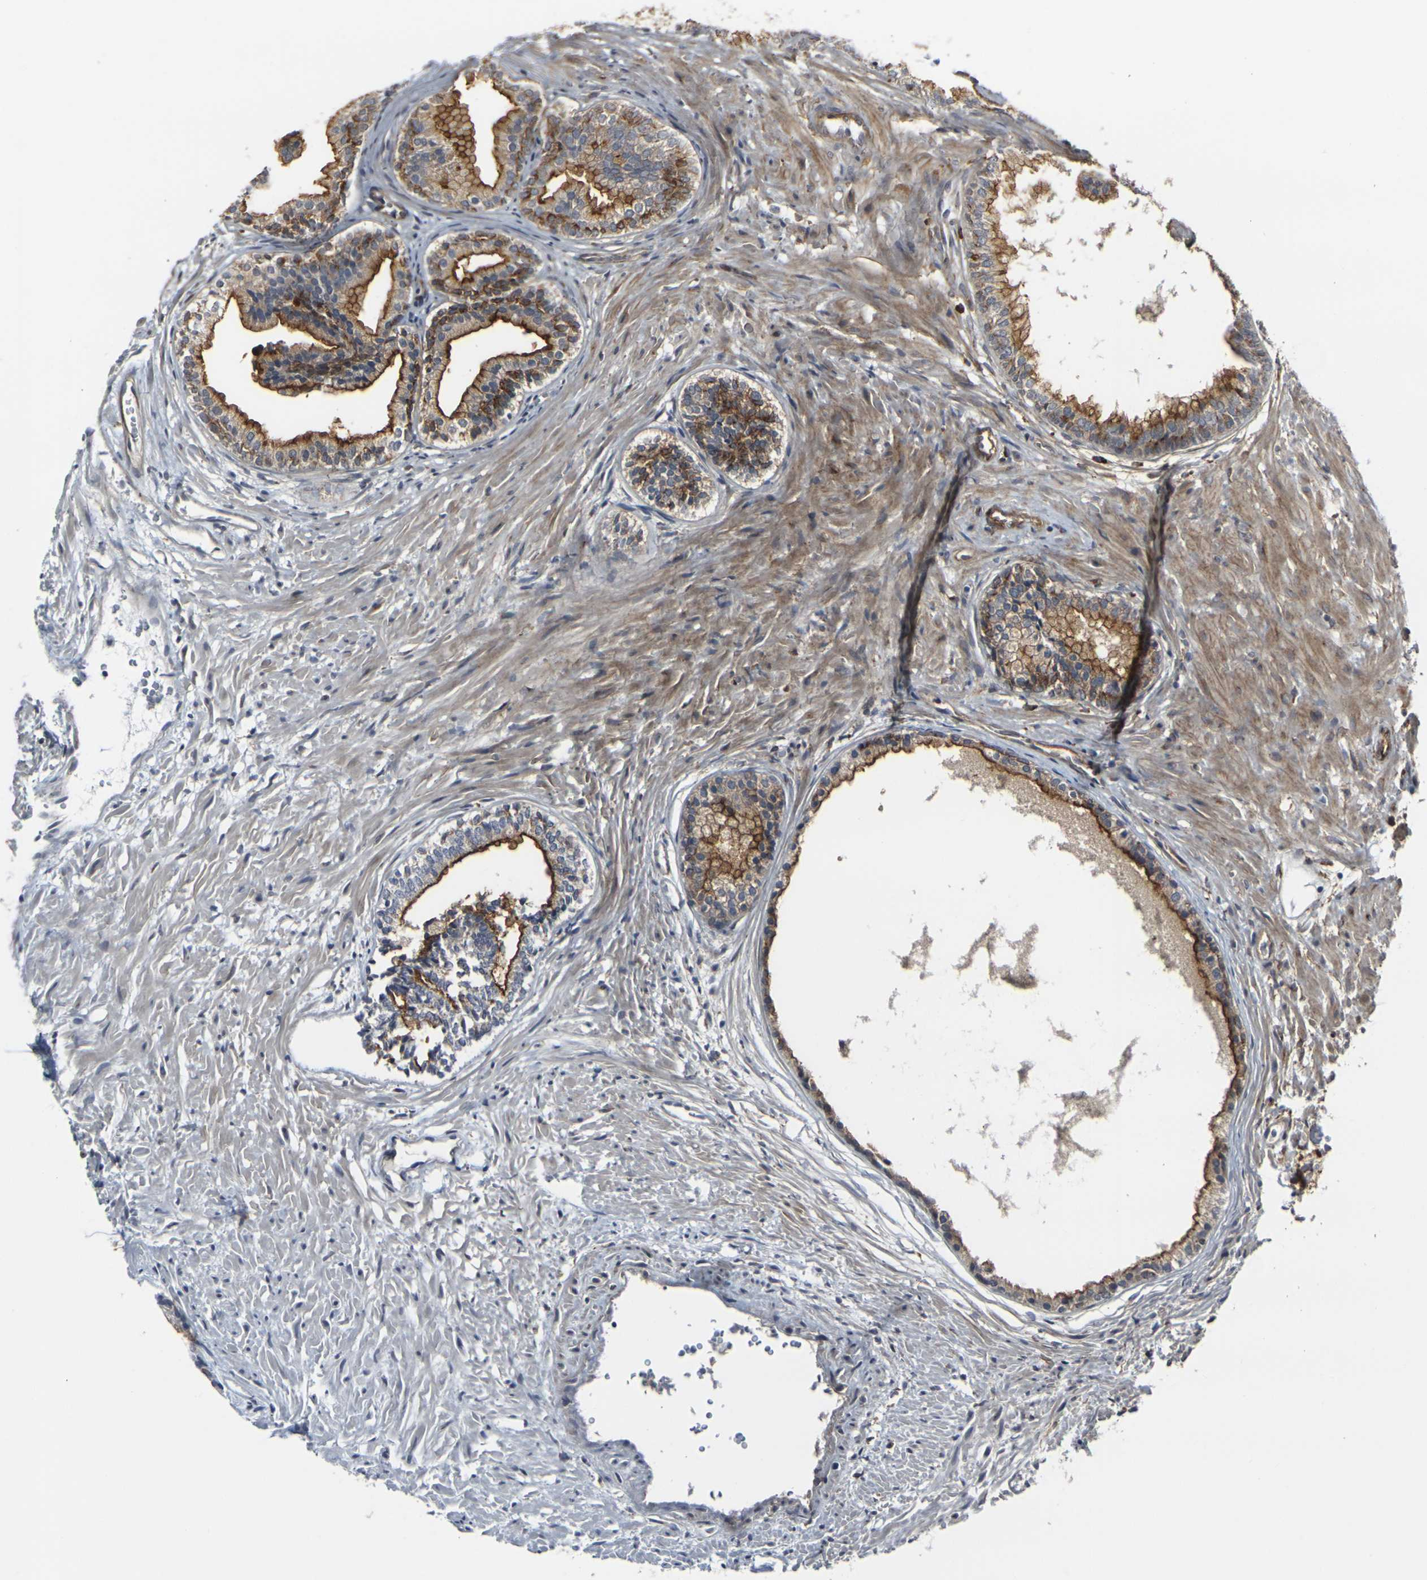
{"staining": {"intensity": "strong", "quantity": ">75%", "location": "cytoplasmic/membranous"}, "tissue": "prostate", "cell_type": "Glandular cells", "image_type": "normal", "snomed": [{"axis": "morphology", "description": "Normal tissue, NOS"}, {"axis": "topography", "description": "Prostate"}], "caption": "The histopathology image shows staining of unremarkable prostate, revealing strong cytoplasmic/membranous protein staining (brown color) within glandular cells. (Stains: DAB in brown, nuclei in blue, Microscopy: brightfield microscopy at high magnification).", "gene": "MYOF", "patient": {"sex": "male", "age": 76}}